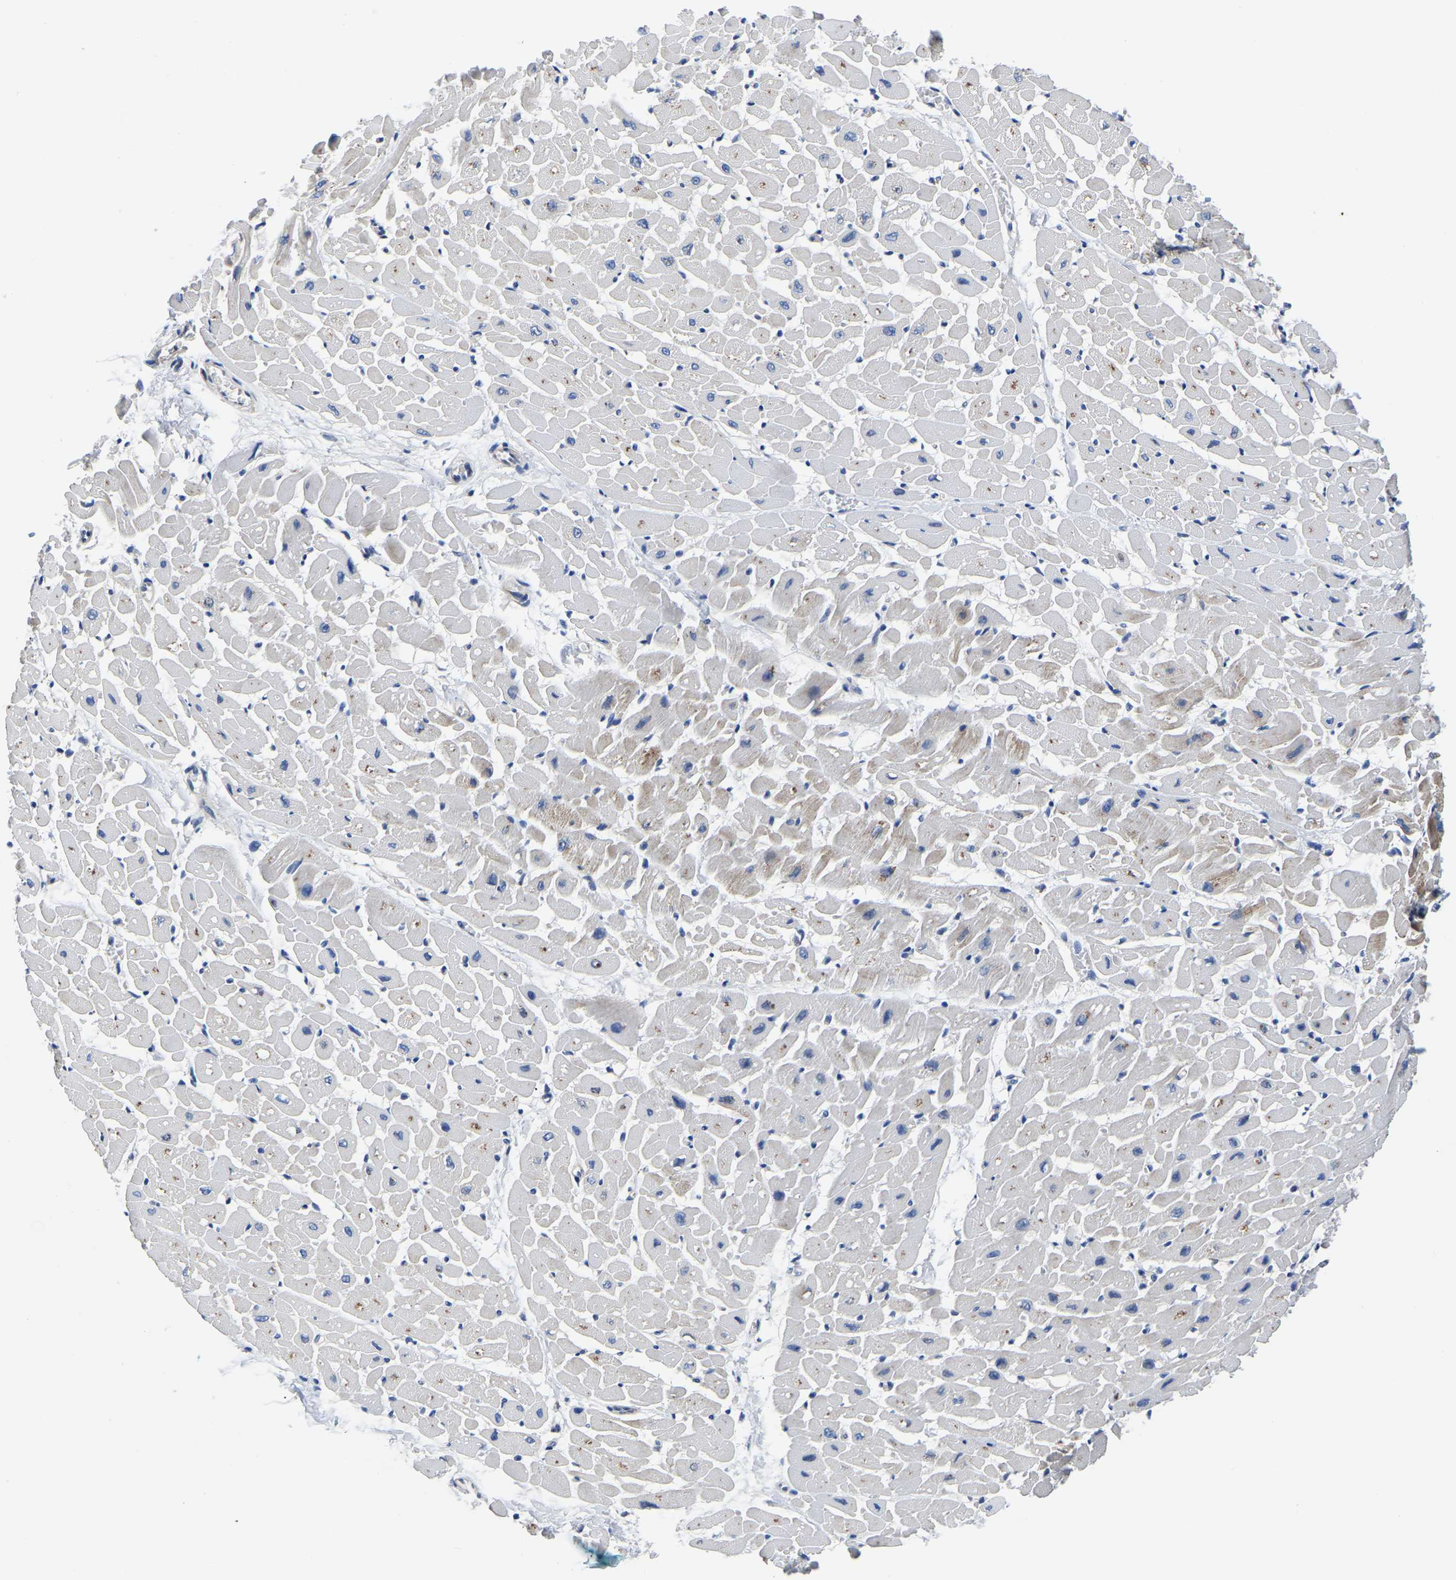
{"staining": {"intensity": "moderate", "quantity": "25%-75%", "location": "cytoplasmic/membranous"}, "tissue": "heart muscle", "cell_type": "Cardiomyocytes", "image_type": "normal", "snomed": [{"axis": "morphology", "description": "Normal tissue, NOS"}, {"axis": "topography", "description": "Heart"}], "caption": "Heart muscle stained with immunohistochemistry (IHC) exhibits moderate cytoplasmic/membranous staining in about 25%-75% of cardiomyocytes.", "gene": "PDLIM7", "patient": {"sex": "male", "age": 45}}